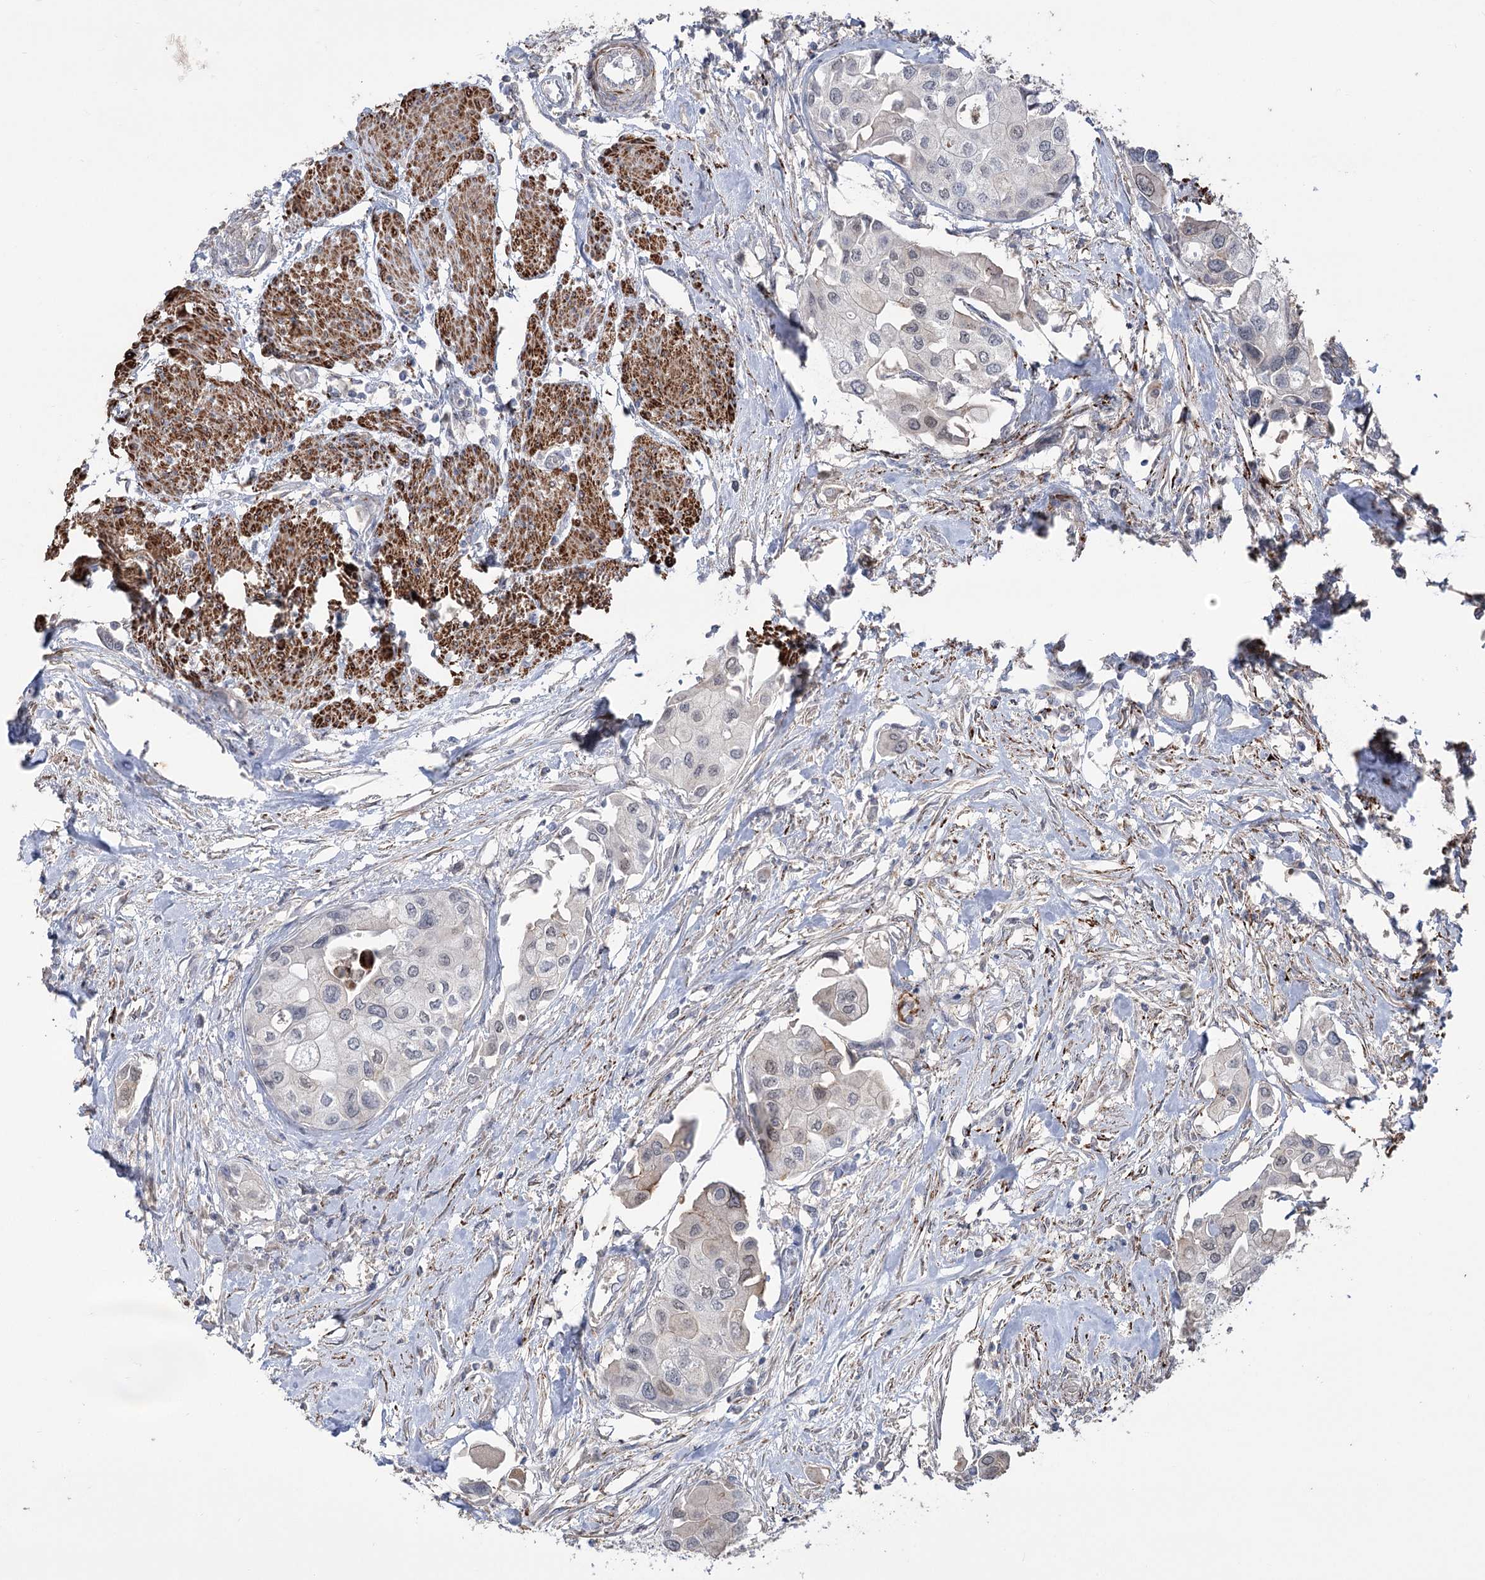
{"staining": {"intensity": "negative", "quantity": "none", "location": "none"}, "tissue": "urothelial cancer", "cell_type": "Tumor cells", "image_type": "cancer", "snomed": [{"axis": "morphology", "description": "Urothelial carcinoma, High grade"}, {"axis": "topography", "description": "Urinary bladder"}], "caption": "Urothelial cancer stained for a protein using immunohistochemistry (IHC) exhibits no expression tumor cells.", "gene": "ZSCAN23", "patient": {"sex": "male", "age": 64}}